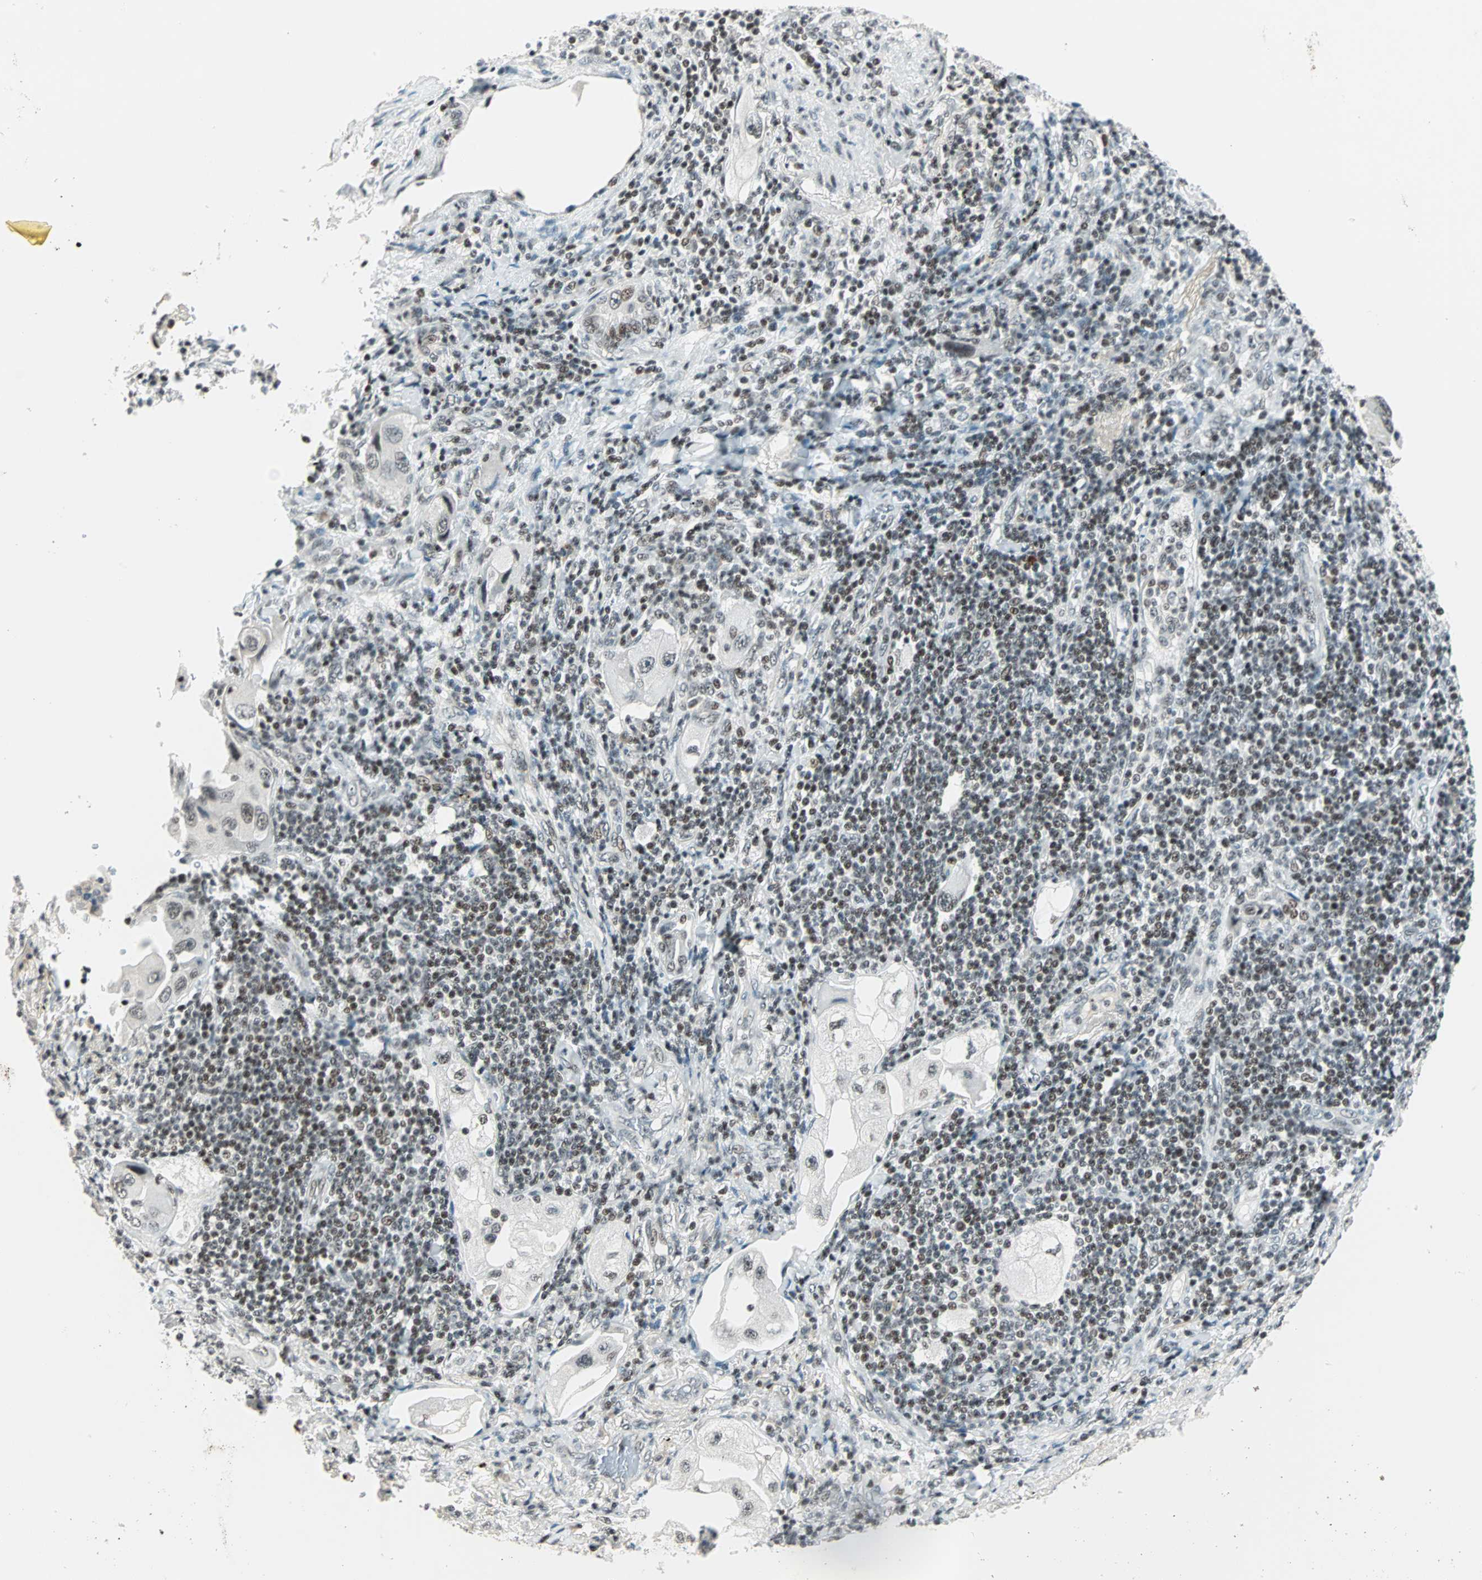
{"staining": {"intensity": "moderate", "quantity": ">75%", "location": "nuclear"}, "tissue": "lung cancer", "cell_type": "Tumor cells", "image_type": "cancer", "snomed": [{"axis": "morphology", "description": "Adenocarcinoma, NOS"}, {"axis": "topography", "description": "Lung"}], "caption": "Immunohistochemistry (IHC) micrograph of neoplastic tissue: adenocarcinoma (lung) stained using immunohistochemistry displays medium levels of moderate protein expression localized specifically in the nuclear of tumor cells, appearing as a nuclear brown color.", "gene": "SIN3A", "patient": {"sex": "female", "age": 65}}